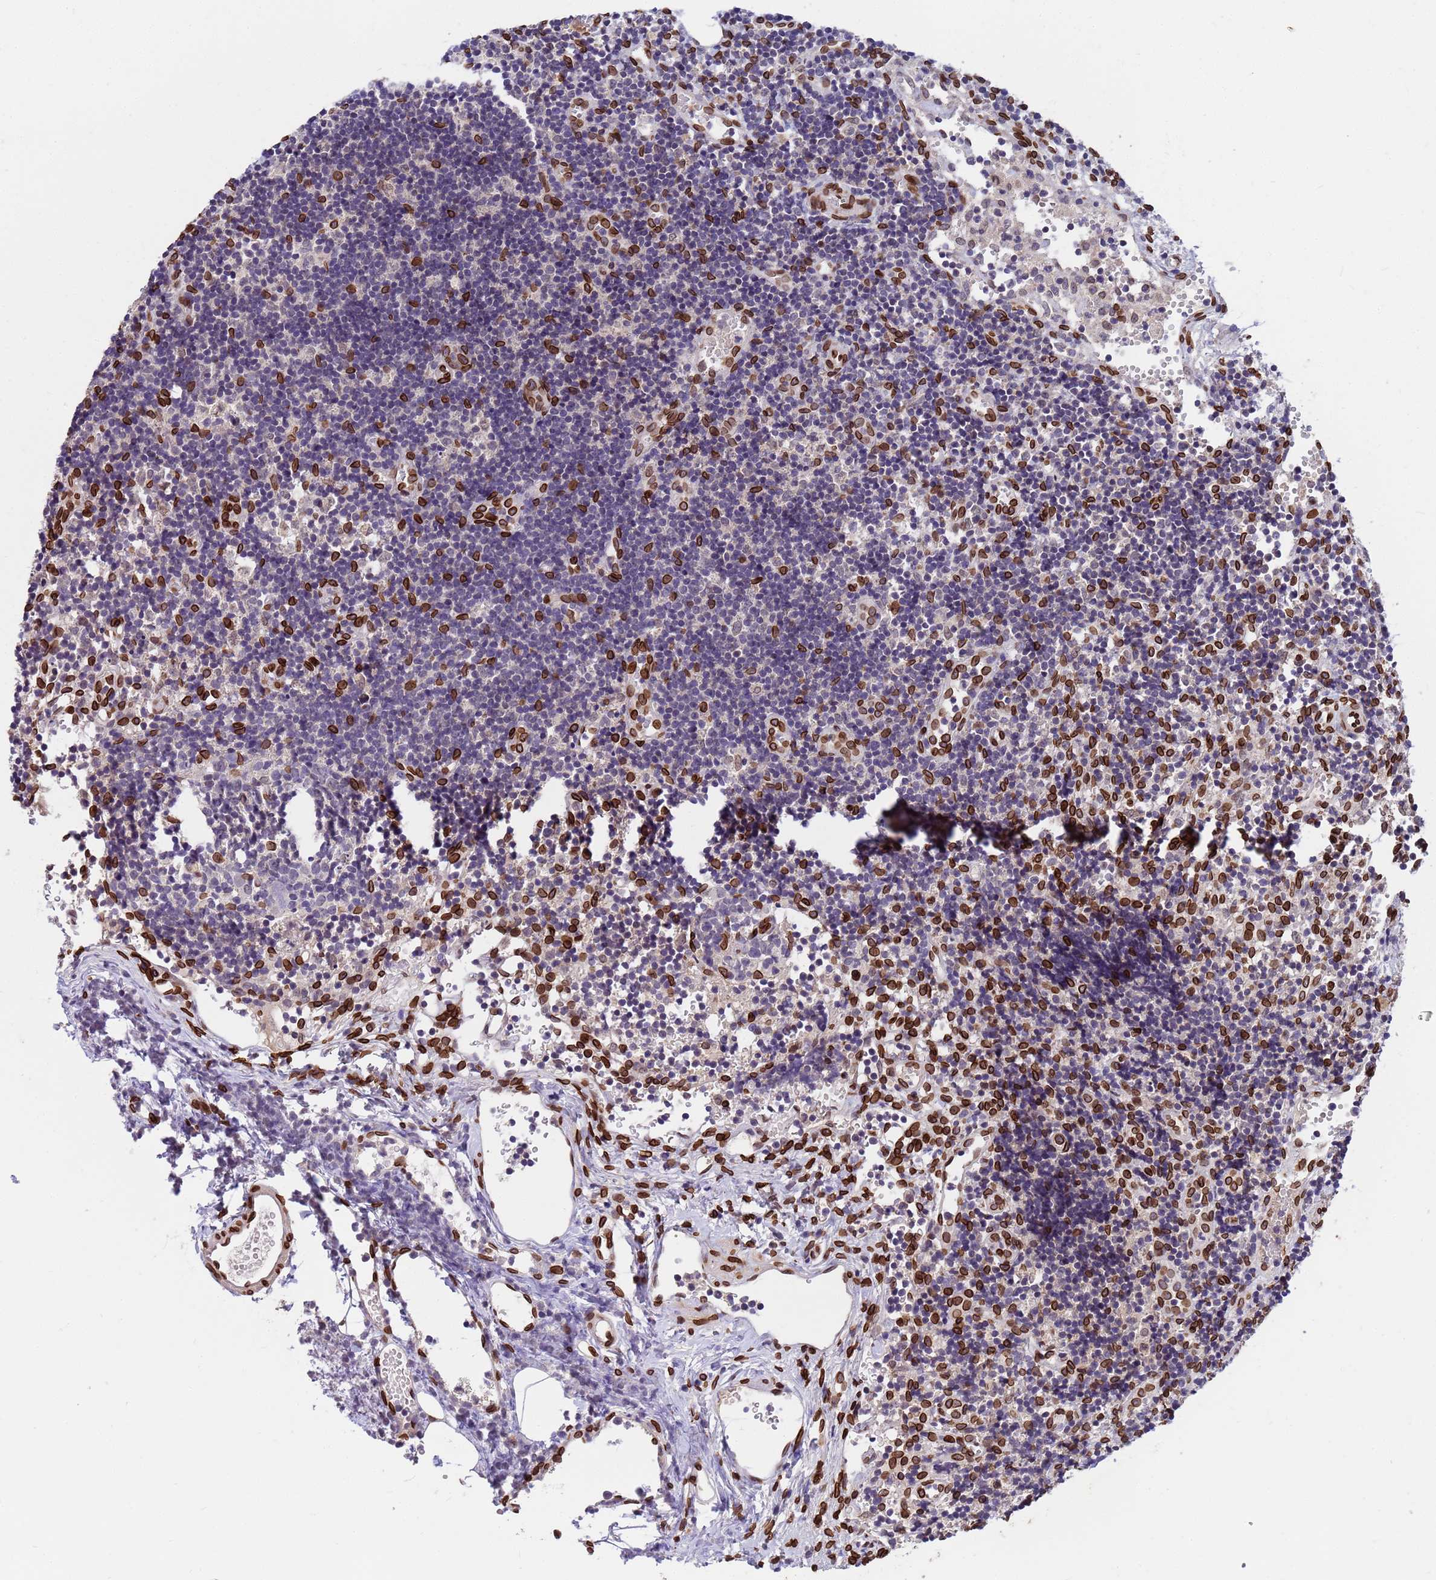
{"staining": {"intensity": "moderate", "quantity": "<25%", "location": "cytoplasmic/membranous,nuclear"}, "tissue": "lymph node", "cell_type": "Germinal center cells", "image_type": "normal", "snomed": [{"axis": "morphology", "description": "Normal tissue, NOS"}, {"axis": "topography", "description": "Lymph node"}], "caption": "An immunohistochemistry micrograph of unremarkable tissue is shown. Protein staining in brown shows moderate cytoplasmic/membranous,nuclear positivity in lymph node within germinal center cells.", "gene": "GPR135", "patient": {"sex": "female", "age": 37}}